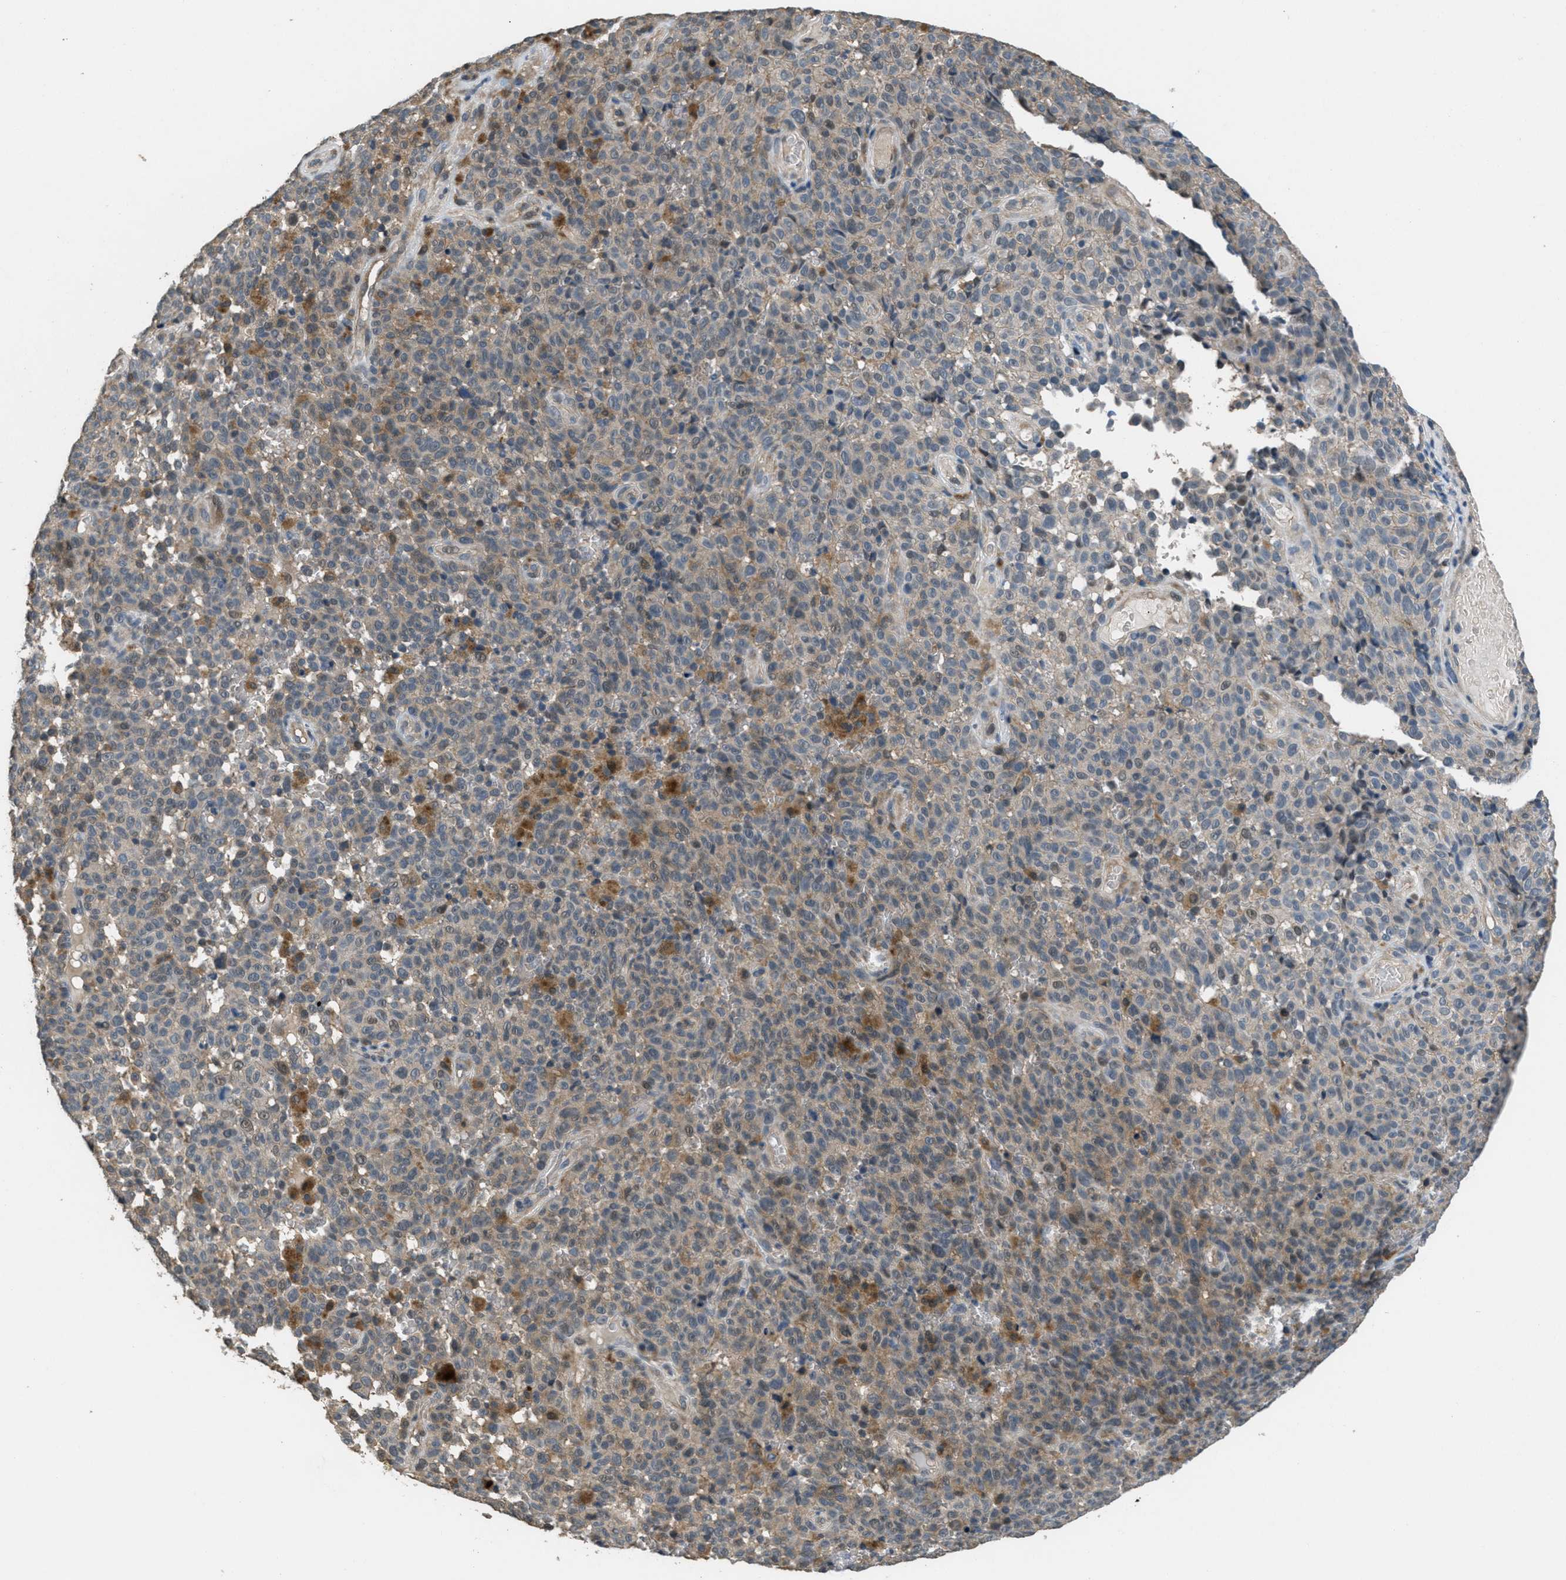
{"staining": {"intensity": "weak", "quantity": "<25%", "location": "cytoplasmic/membranous"}, "tissue": "melanoma", "cell_type": "Tumor cells", "image_type": "cancer", "snomed": [{"axis": "morphology", "description": "Malignant melanoma, NOS"}, {"axis": "topography", "description": "Skin"}], "caption": "Tumor cells show no significant staining in melanoma.", "gene": "NAT1", "patient": {"sex": "female", "age": 82}}